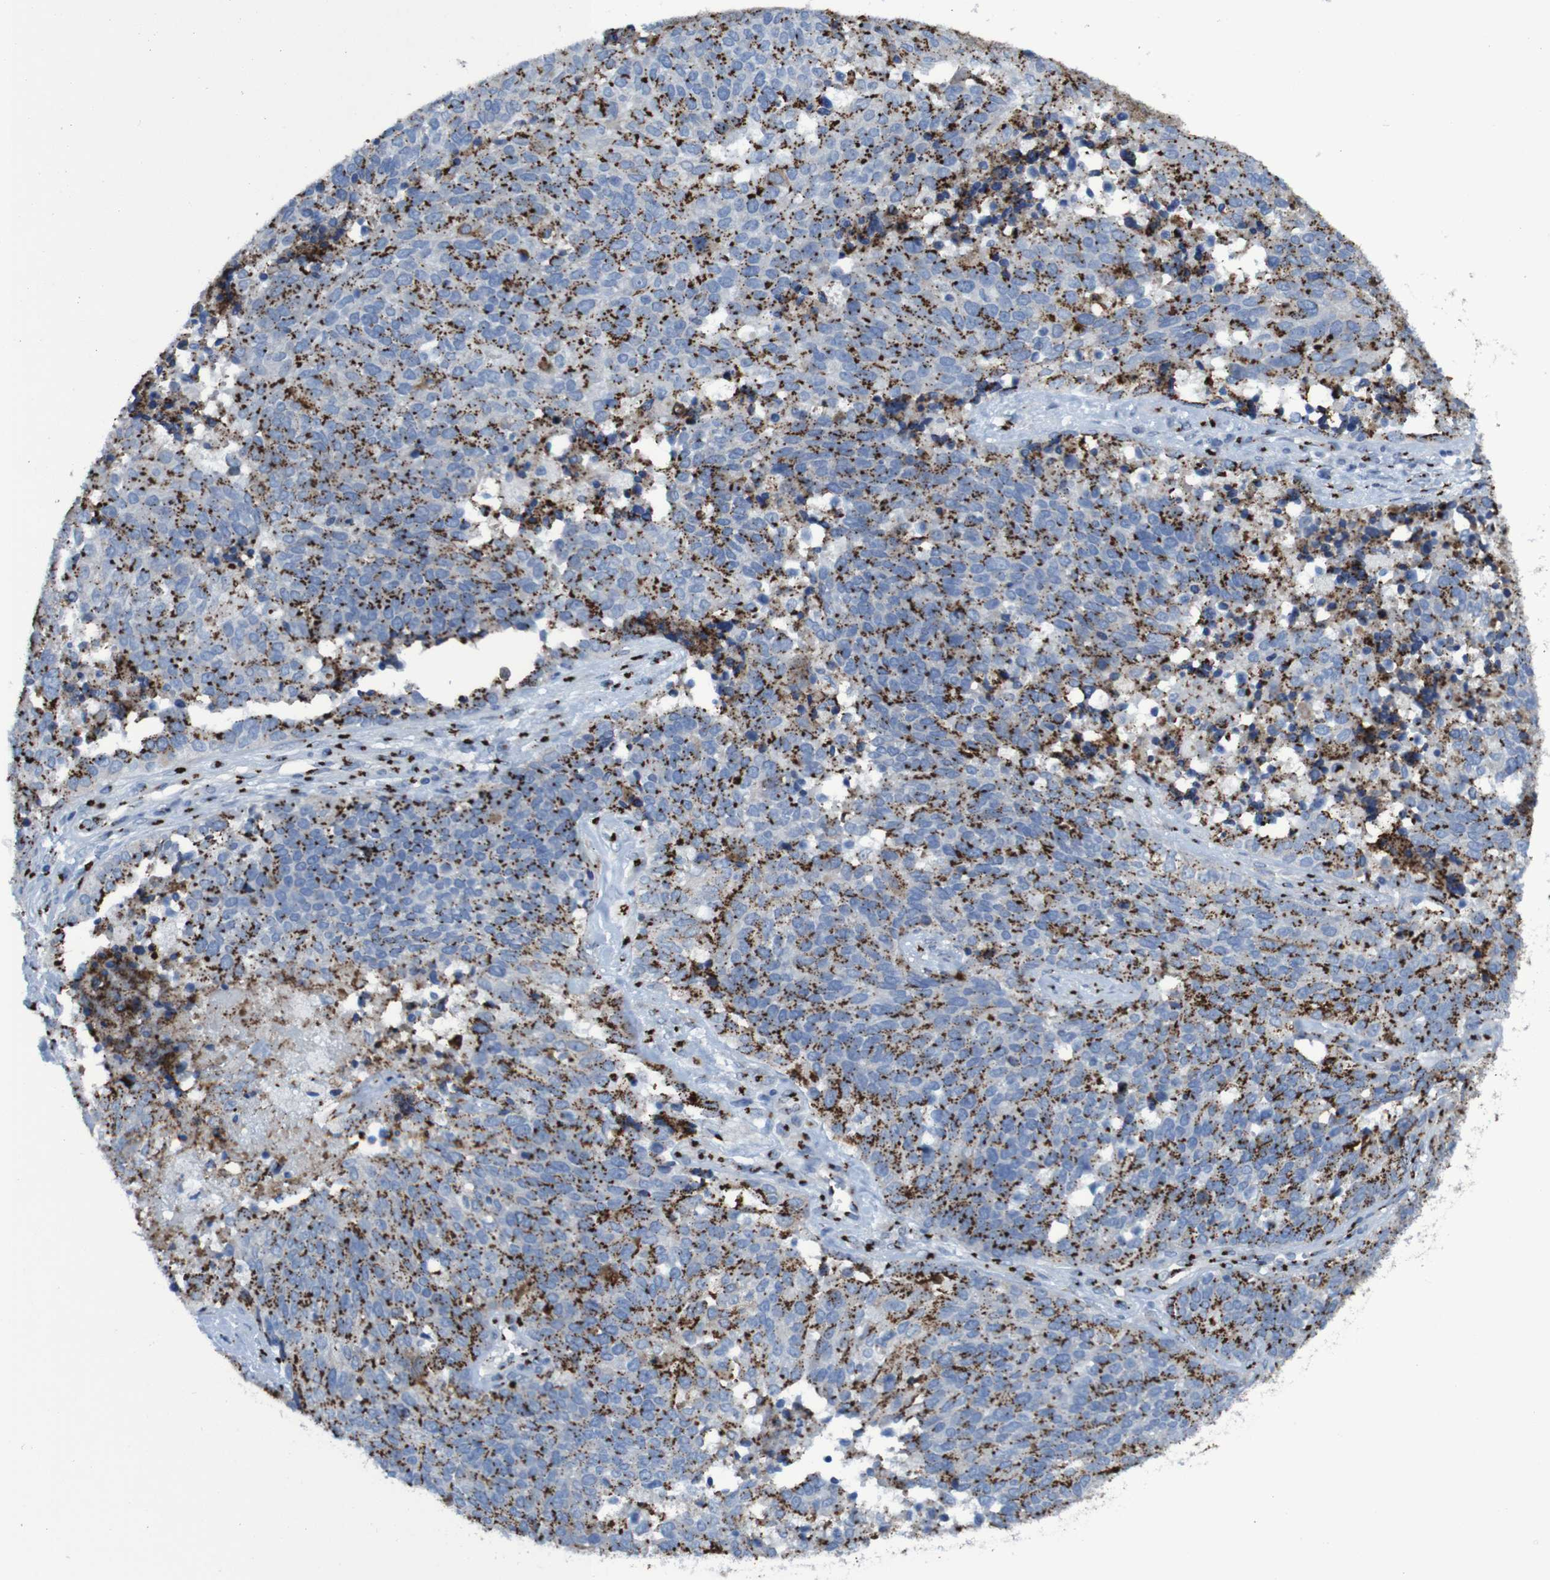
{"staining": {"intensity": "strong", "quantity": ">75%", "location": "cytoplasmic/membranous"}, "tissue": "ovarian cancer", "cell_type": "Tumor cells", "image_type": "cancer", "snomed": [{"axis": "morphology", "description": "Cystadenocarcinoma, serous, NOS"}, {"axis": "topography", "description": "Ovary"}], "caption": "Ovarian cancer tissue demonstrates strong cytoplasmic/membranous staining in approximately >75% of tumor cells, visualized by immunohistochemistry.", "gene": "GOLM1", "patient": {"sex": "female", "age": 44}}